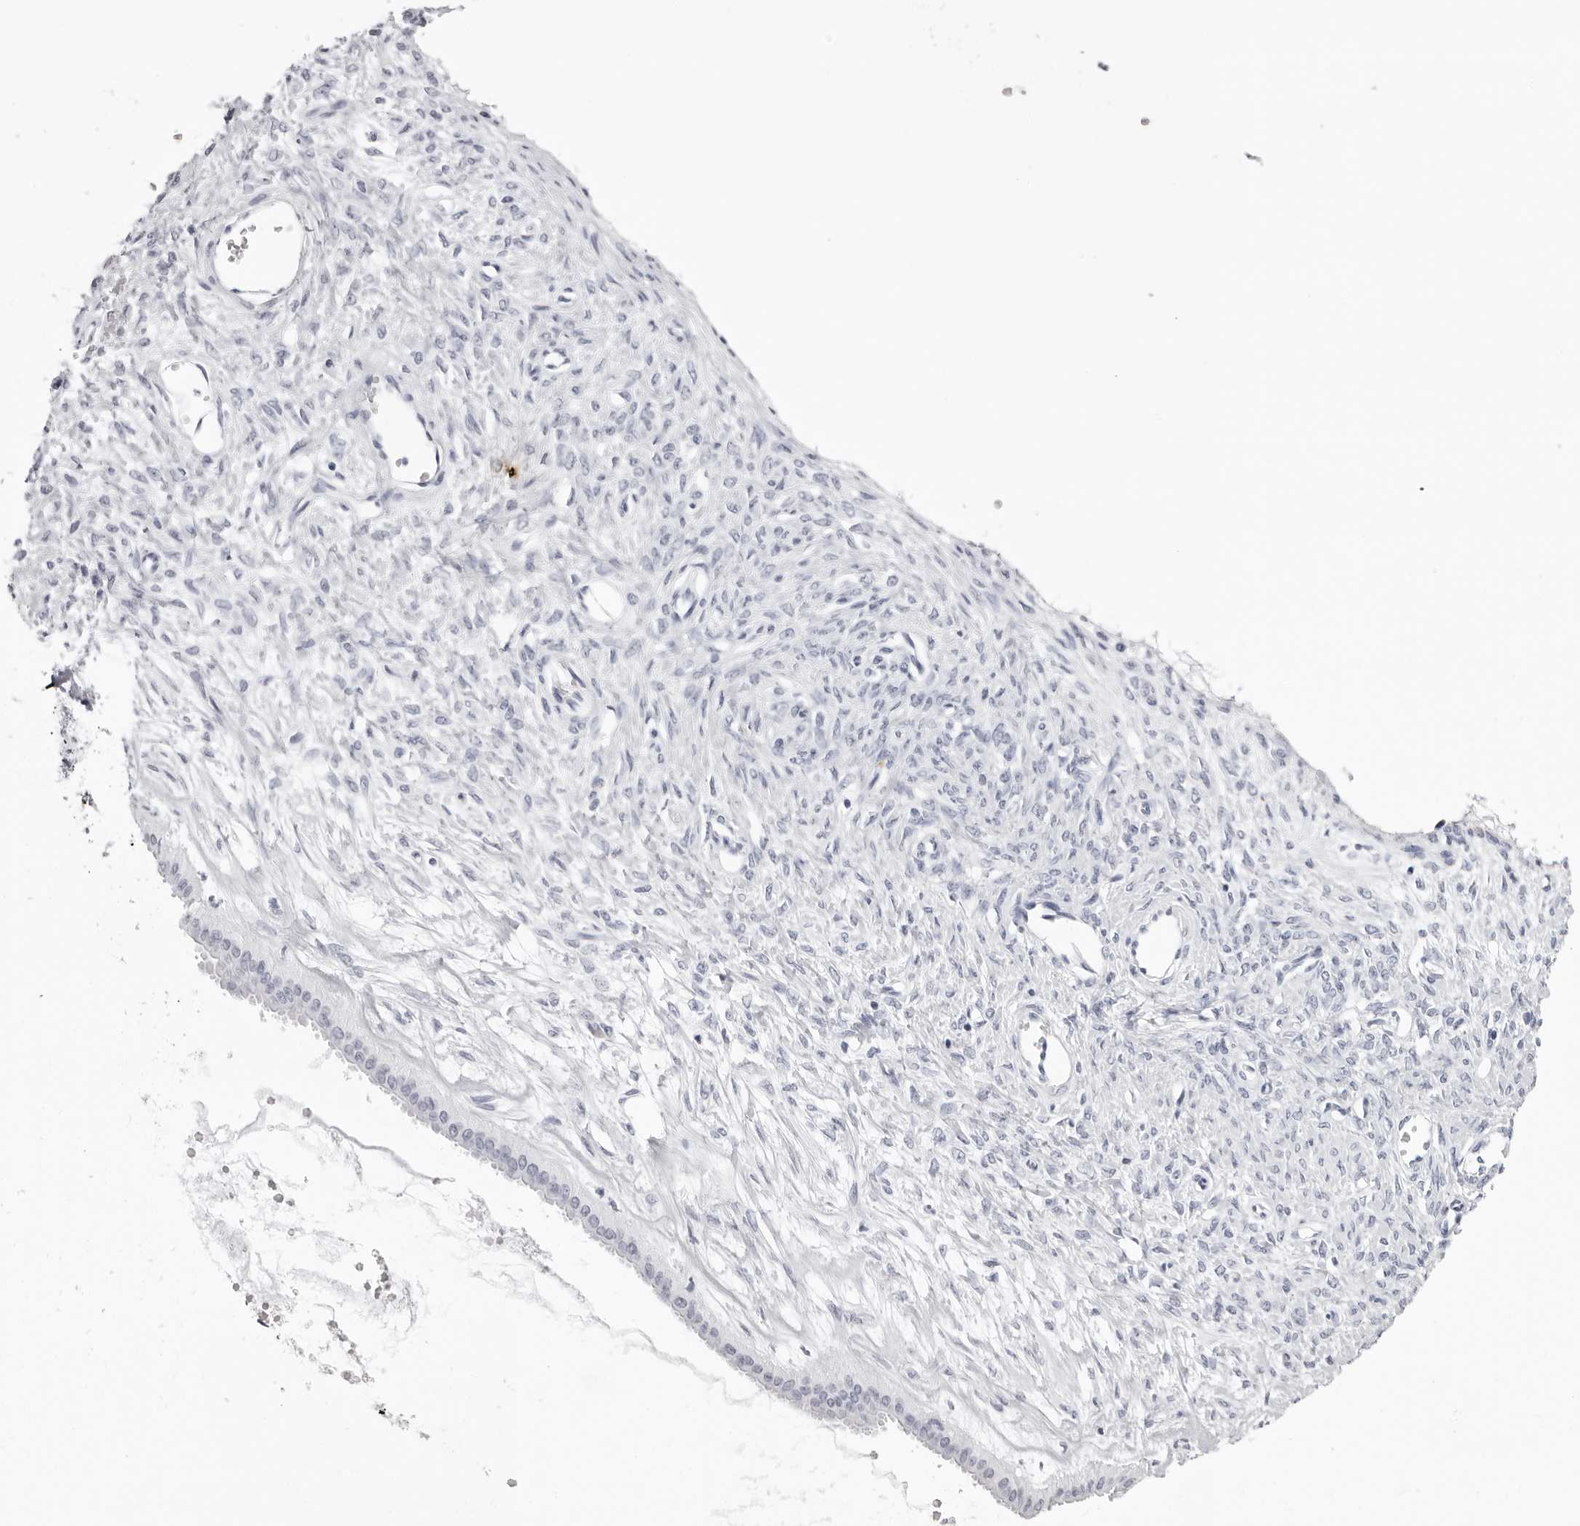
{"staining": {"intensity": "negative", "quantity": "none", "location": "none"}, "tissue": "ovarian cancer", "cell_type": "Tumor cells", "image_type": "cancer", "snomed": [{"axis": "morphology", "description": "Cystadenocarcinoma, mucinous, NOS"}, {"axis": "topography", "description": "Ovary"}], "caption": "Human ovarian cancer stained for a protein using immunohistochemistry (IHC) exhibits no expression in tumor cells.", "gene": "CST1", "patient": {"sex": "female", "age": 73}}